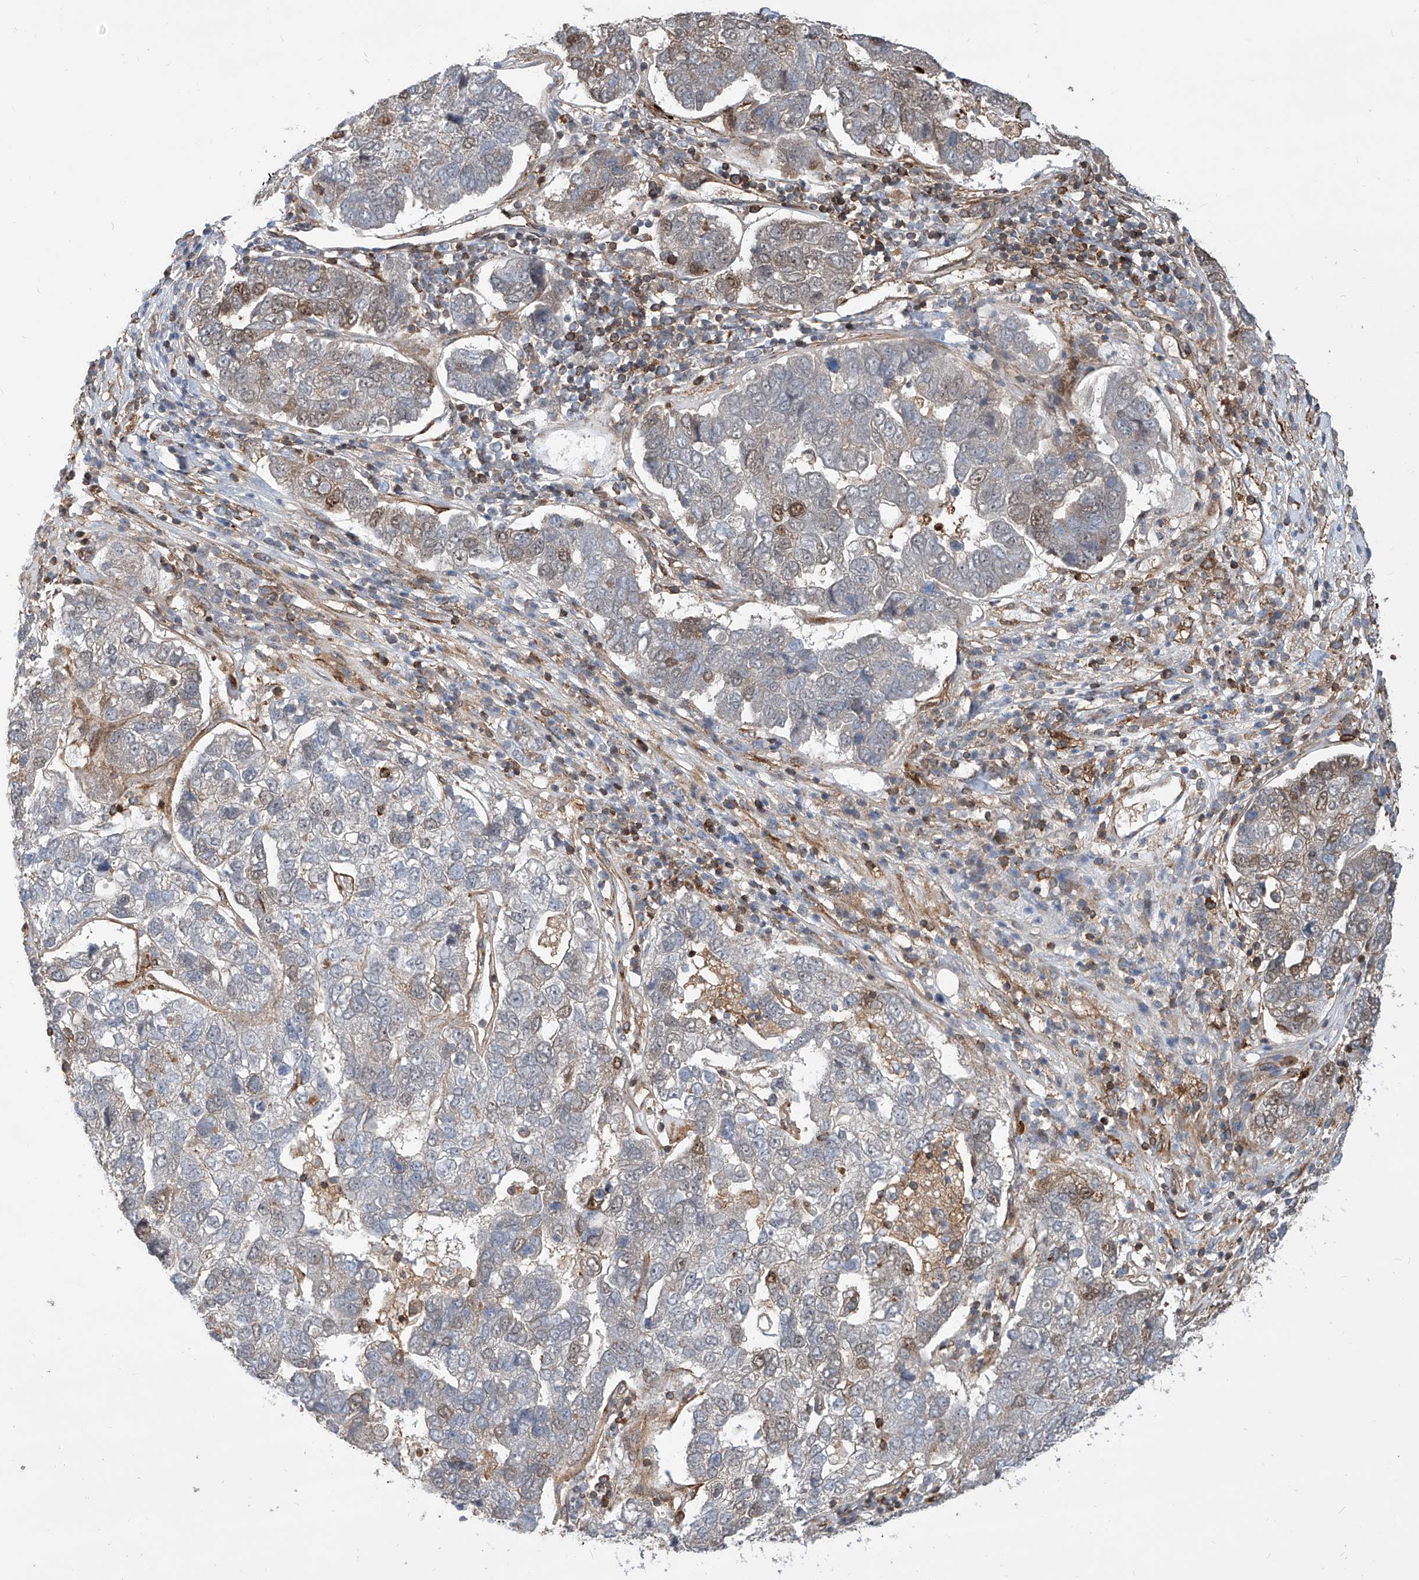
{"staining": {"intensity": "moderate", "quantity": "<25%", "location": "cytoplasmic/membranous,nuclear"}, "tissue": "pancreatic cancer", "cell_type": "Tumor cells", "image_type": "cancer", "snomed": [{"axis": "morphology", "description": "Adenocarcinoma, NOS"}, {"axis": "topography", "description": "Pancreas"}], "caption": "The photomicrograph exhibits a brown stain indicating the presence of a protein in the cytoplasmic/membranous and nuclear of tumor cells in adenocarcinoma (pancreatic). (IHC, brightfield microscopy, high magnification).", "gene": "MAGED2", "patient": {"sex": "female", "age": 61}}